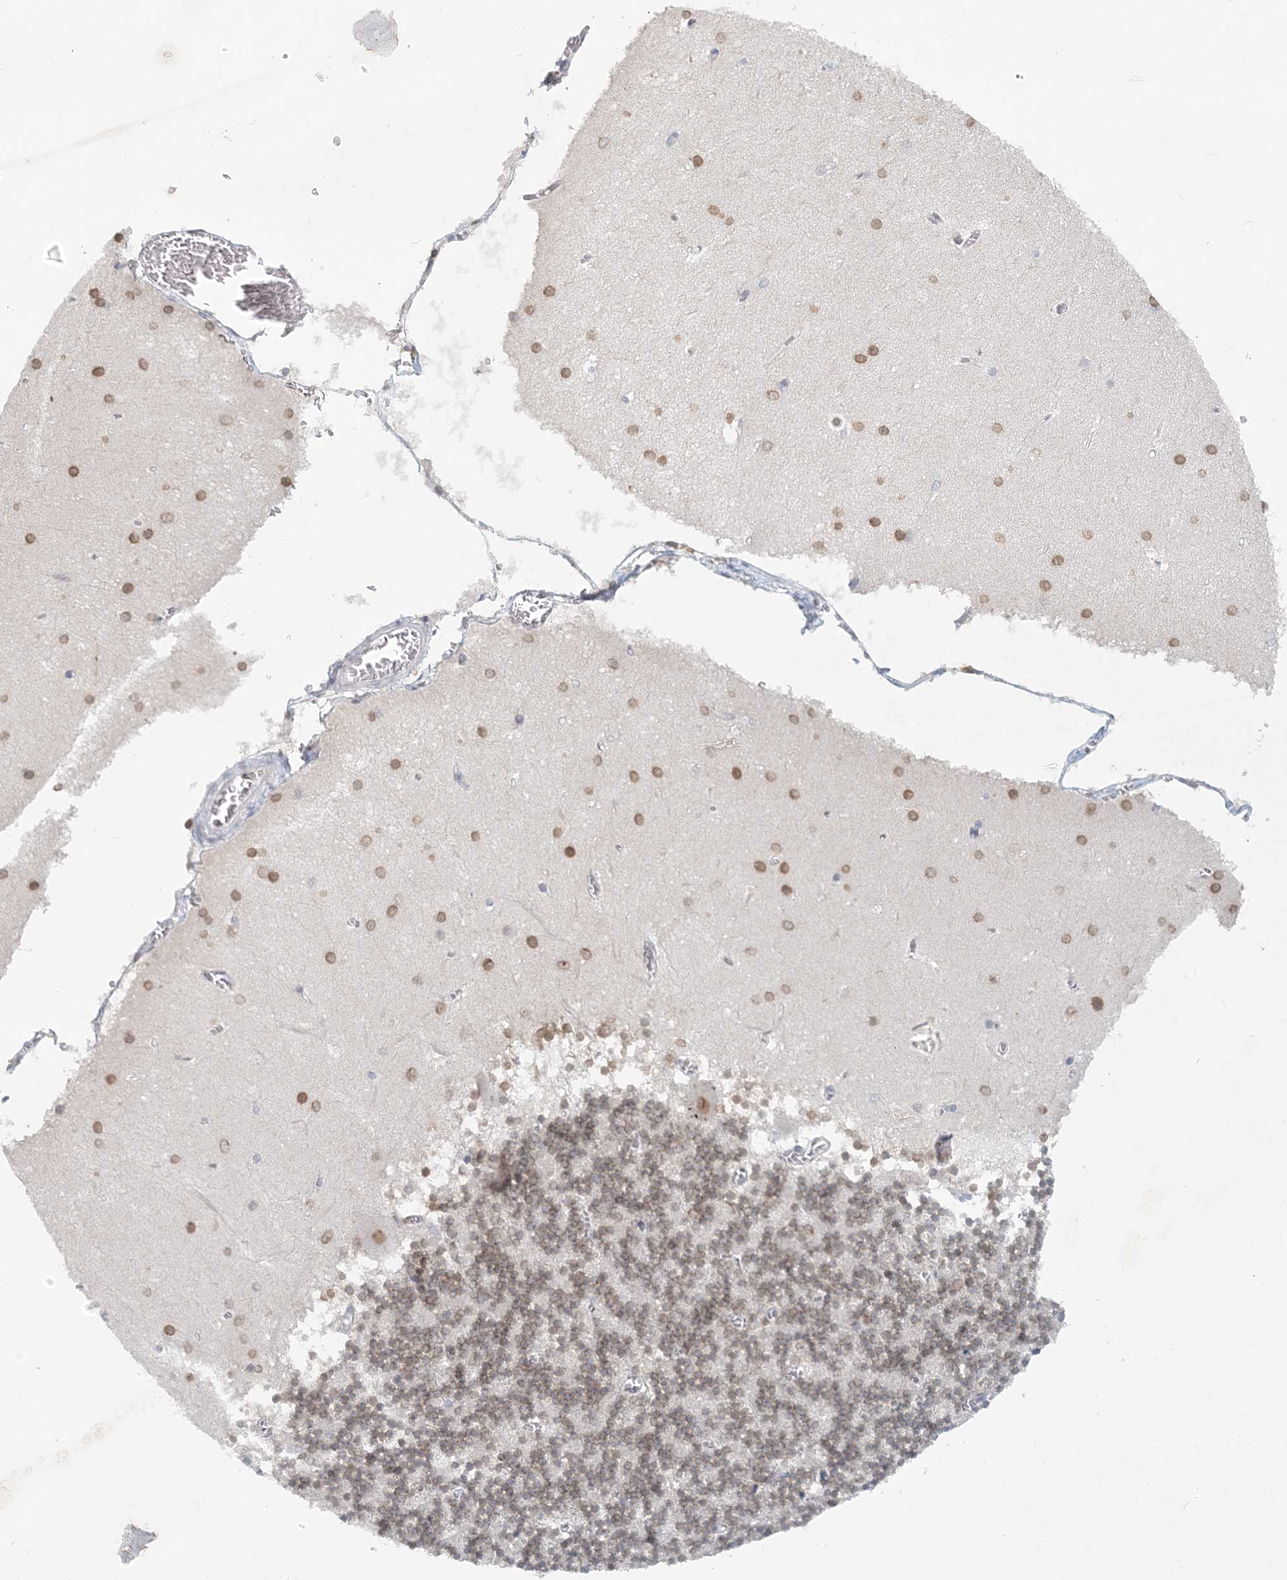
{"staining": {"intensity": "weak", "quantity": "<25%", "location": "cytoplasmic/membranous,nuclear"}, "tissue": "cerebellum", "cell_type": "Cells in granular layer", "image_type": "normal", "snomed": [{"axis": "morphology", "description": "Normal tissue, NOS"}, {"axis": "topography", "description": "Cerebellum"}], "caption": "The micrograph shows no staining of cells in granular layer in unremarkable cerebellum. (Stains: DAB immunohistochemistry (IHC) with hematoxylin counter stain, Microscopy: brightfield microscopy at high magnification).", "gene": "NUP54", "patient": {"sex": "female", "age": 28}}